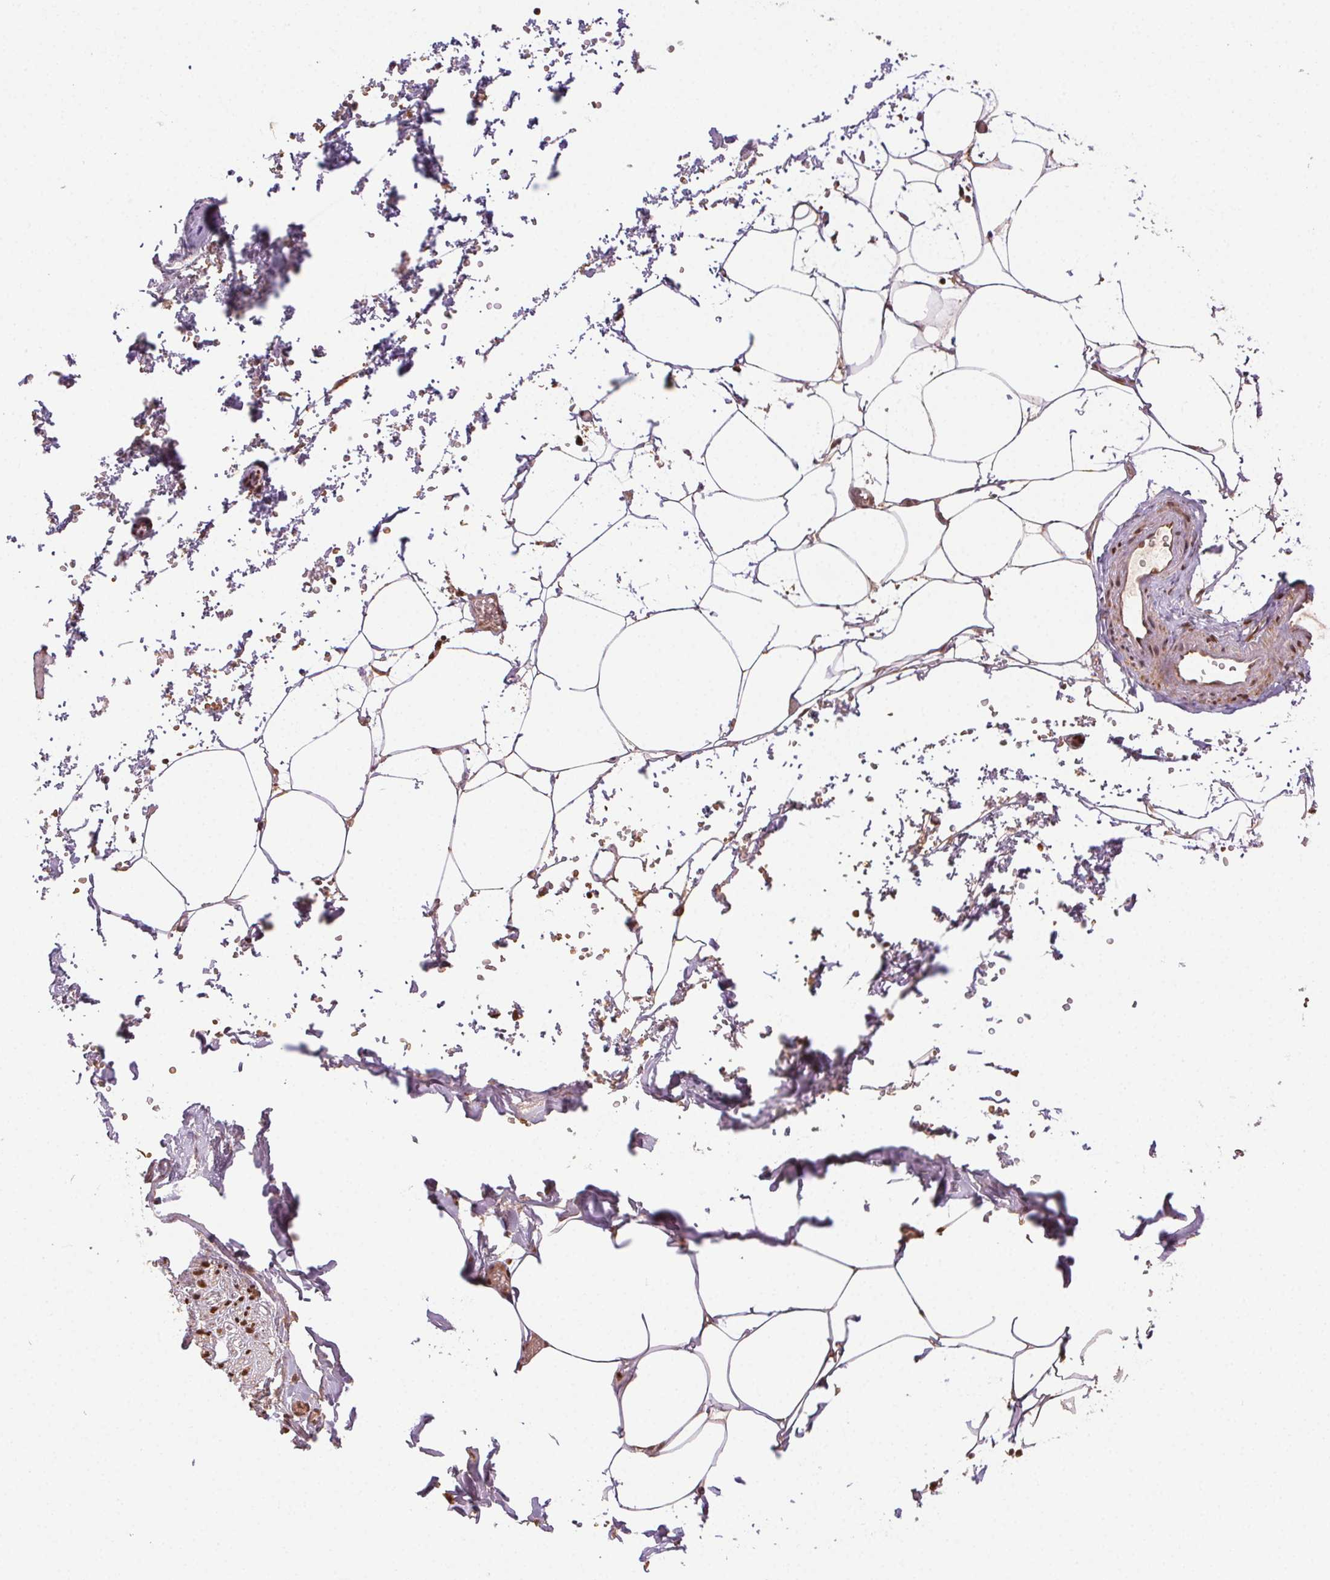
{"staining": {"intensity": "moderate", "quantity": ">75%", "location": "nuclear"}, "tissue": "adipose tissue", "cell_type": "Adipocytes", "image_type": "normal", "snomed": [{"axis": "morphology", "description": "Normal tissue, NOS"}, {"axis": "topography", "description": "Prostate"}, {"axis": "topography", "description": "Peripheral nerve tissue"}], "caption": "This photomicrograph shows immunohistochemistry staining of normal human adipose tissue, with medium moderate nuclear staining in about >75% of adipocytes.", "gene": "TREML4", "patient": {"sex": "male", "age": 55}}